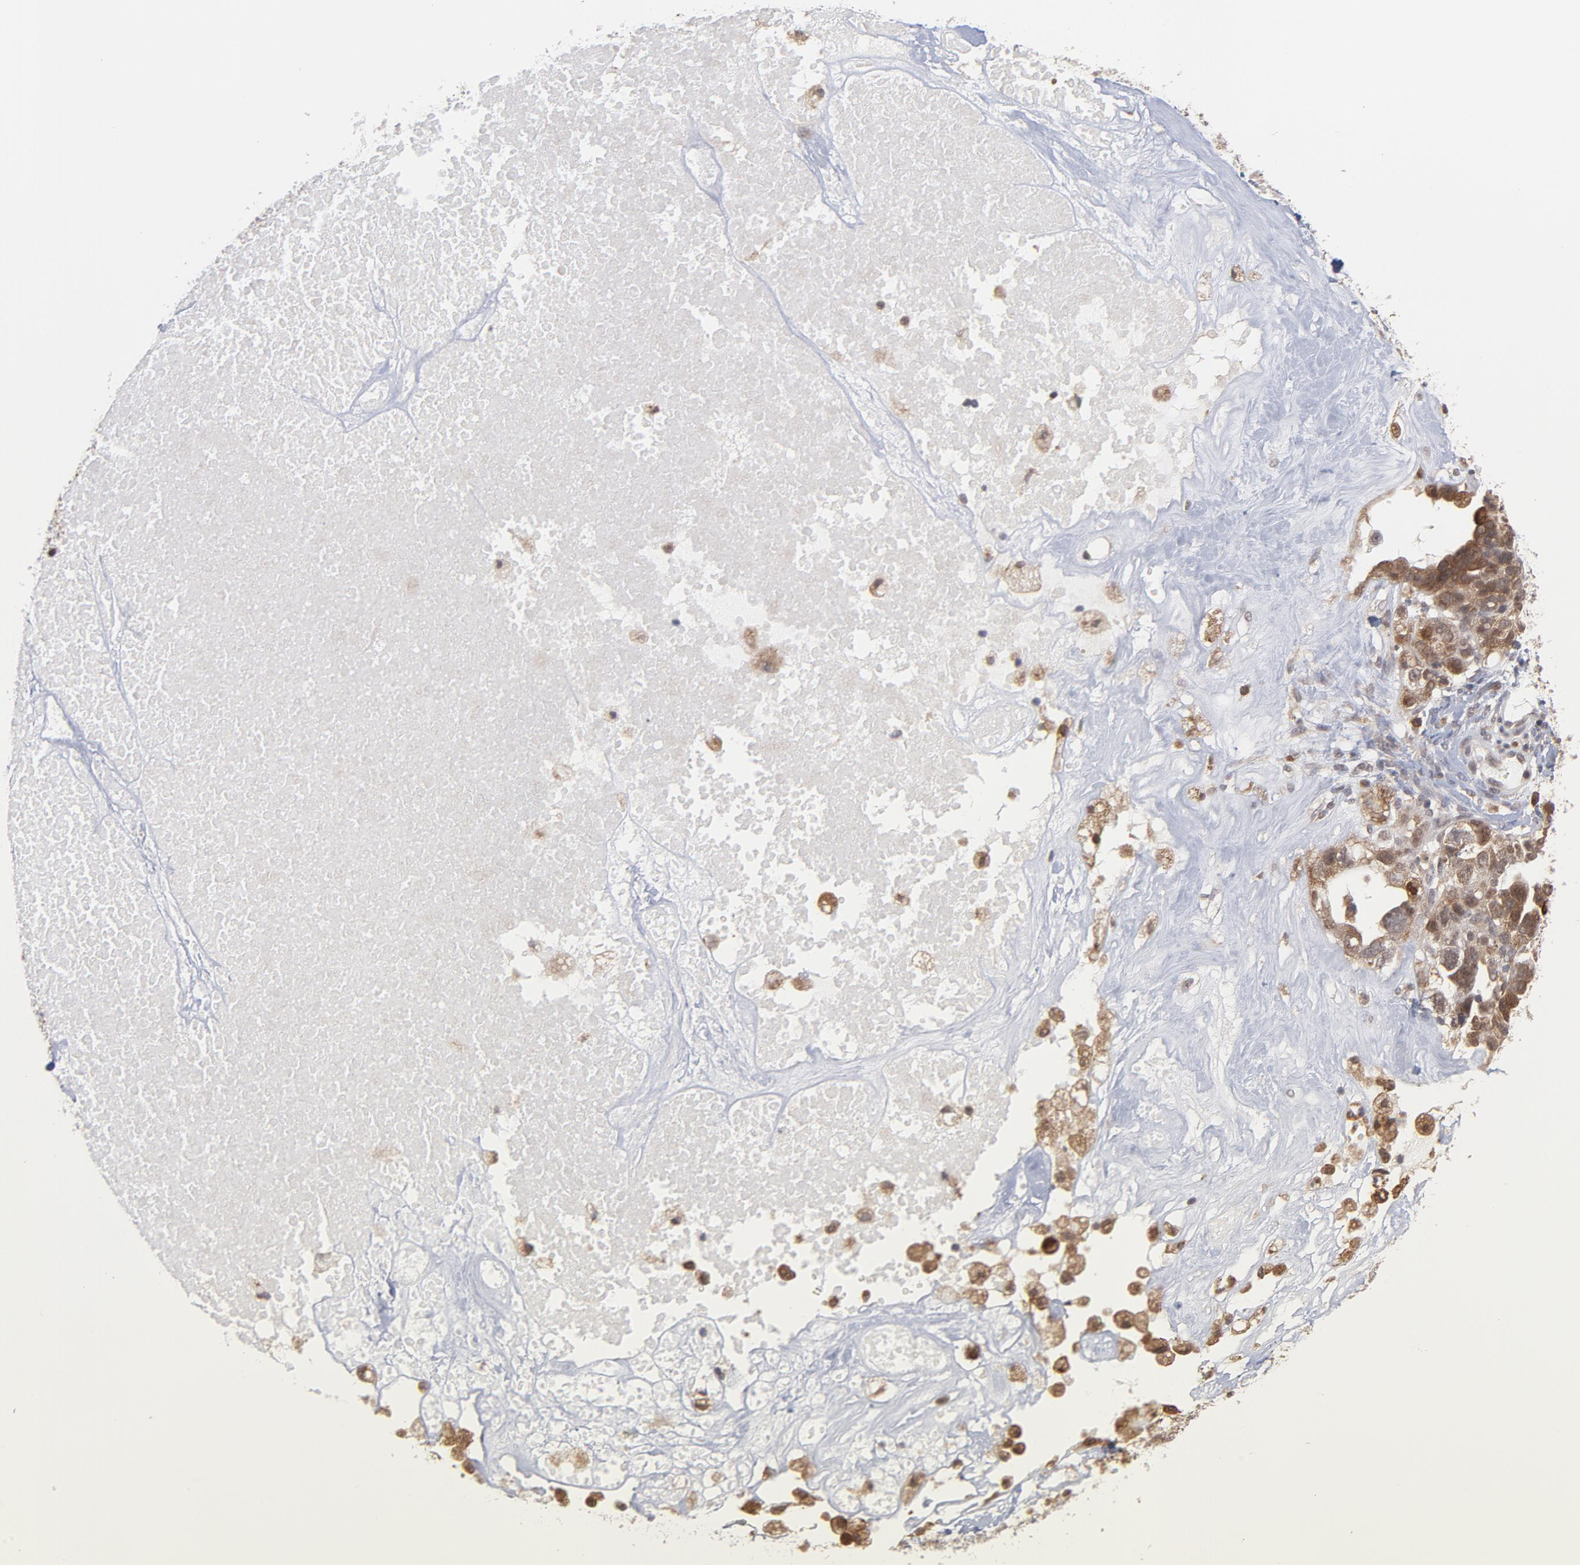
{"staining": {"intensity": "weak", "quantity": "25%-75%", "location": "cytoplasmic/membranous"}, "tissue": "ovarian cancer", "cell_type": "Tumor cells", "image_type": "cancer", "snomed": [{"axis": "morphology", "description": "Cystadenocarcinoma, serous, NOS"}, {"axis": "topography", "description": "Ovary"}], "caption": "Immunohistochemical staining of ovarian serous cystadenocarcinoma exhibits low levels of weak cytoplasmic/membranous expression in approximately 25%-75% of tumor cells.", "gene": "OAS1", "patient": {"sex": "female", "age": 66}}